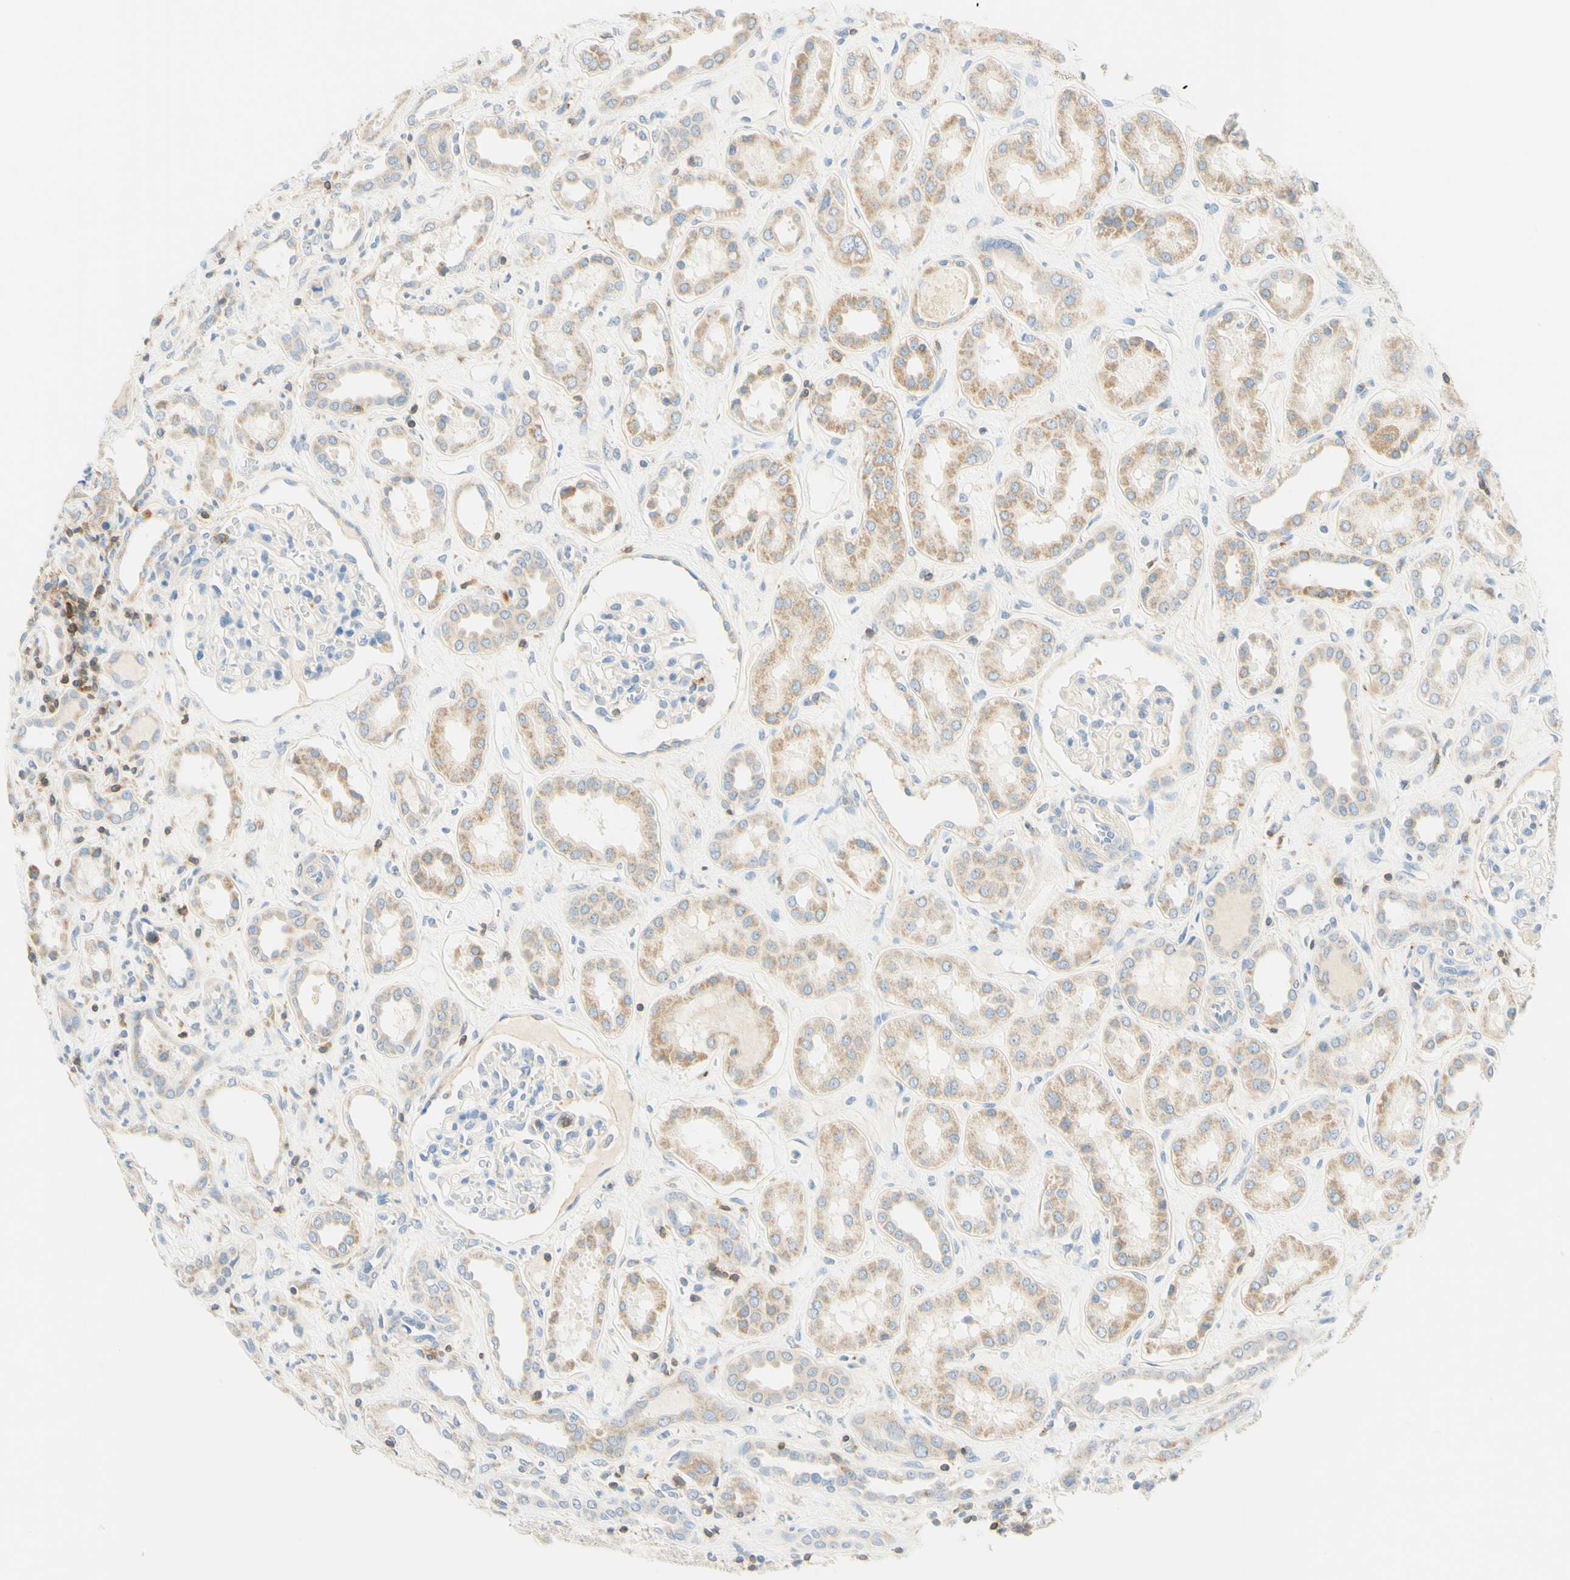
{"staining": {"intensity": "negative", "quantity": "none", "location": "none"}, "tissue": "kidney", "cell_type": "Cells in glomeruli", "image_type": "normal", "snomed": [{"axis": "morphology", "description": "Normal tissue, NOS"}, {"axis": "topography", "description": "Kidney"}], "caption": "An IHC histopathology image of benign kidney is shown. There is no staining in cells in glomeruli of kidney. (DAB immunohistochemistry (IHC), high magnification).", "gene": "LAT", "patient": {"sex": "male", "age": 59}}